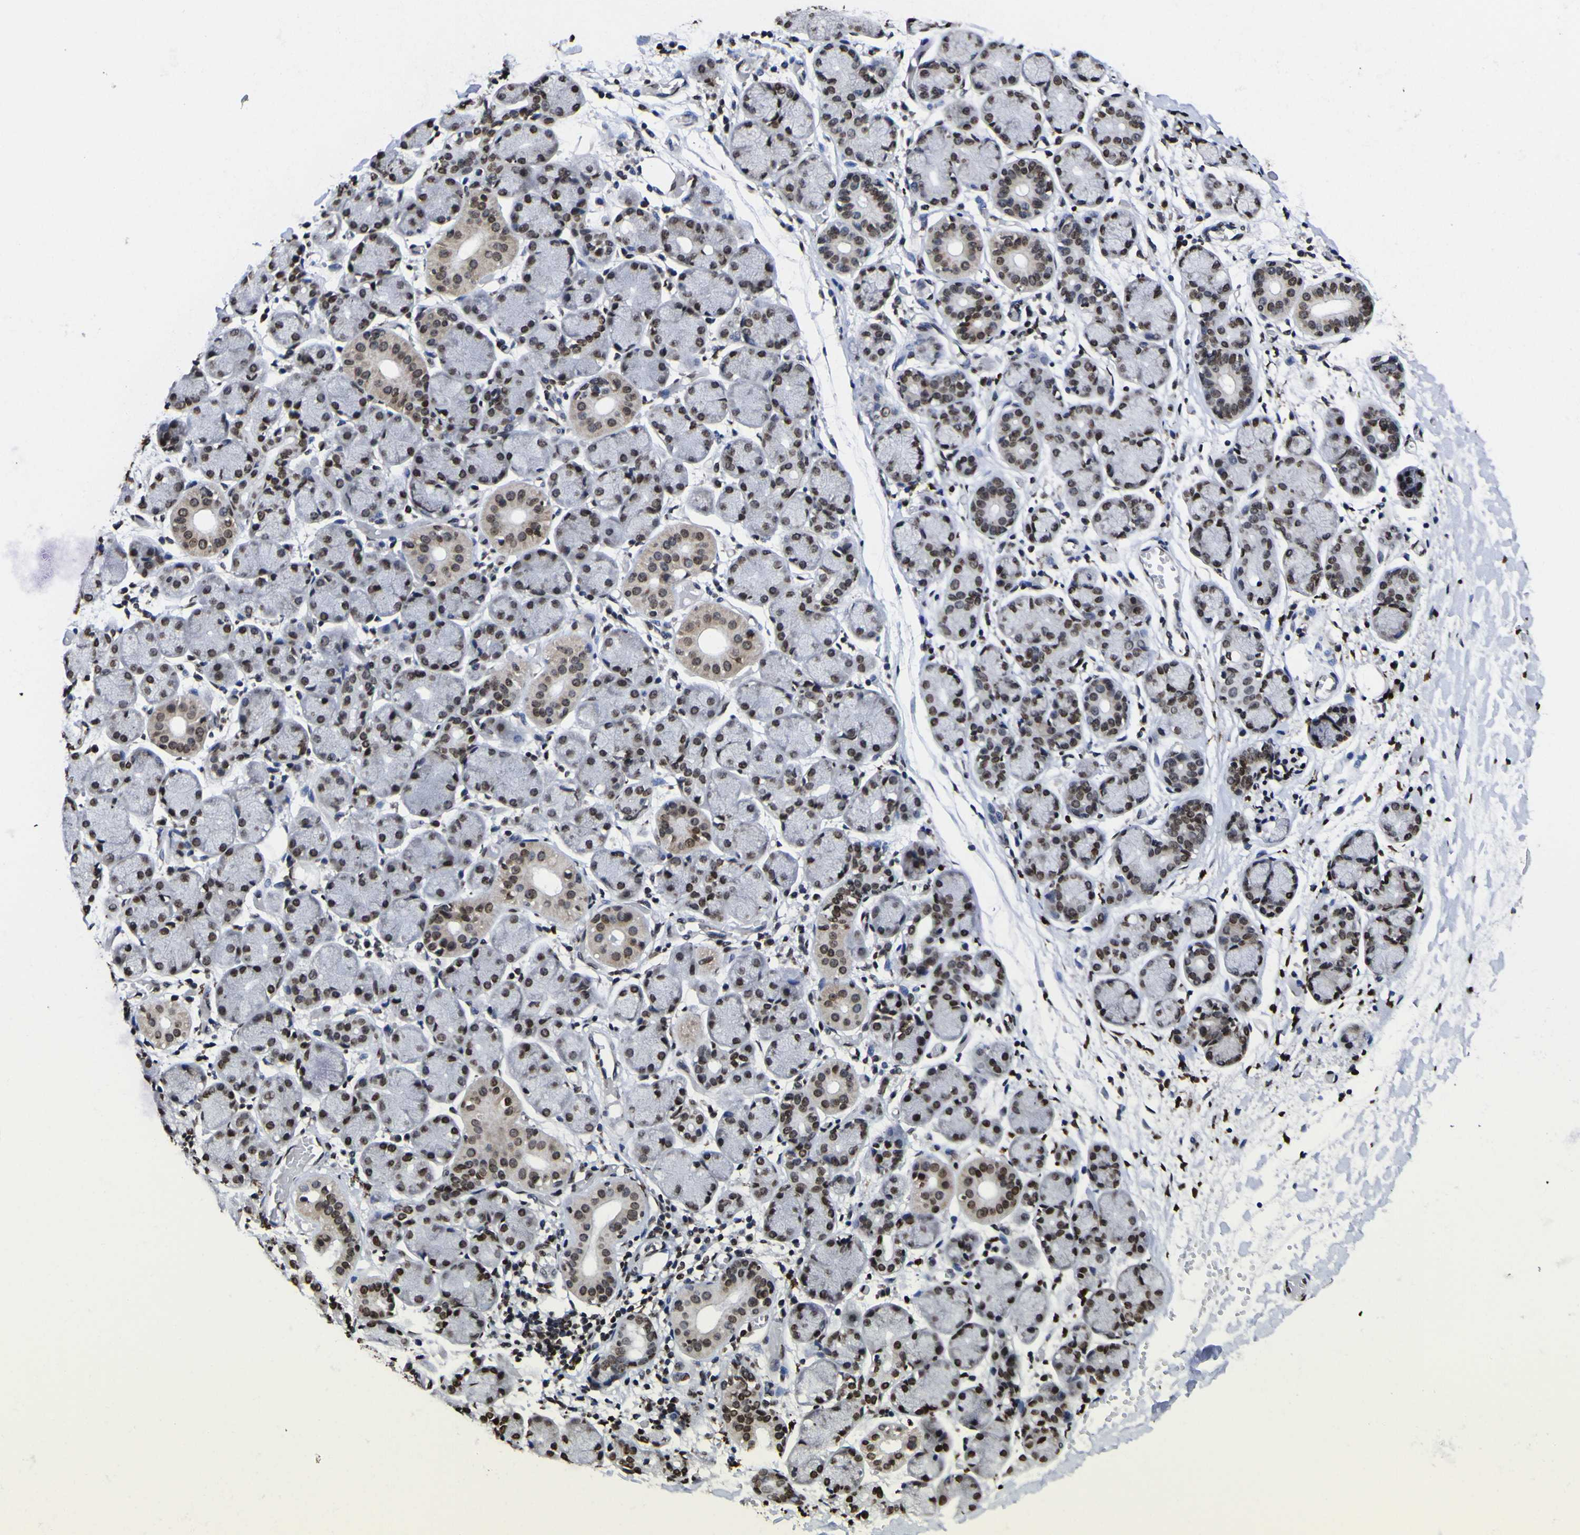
{"staining": {"intensity": "strong", "quantity": ">75%", "location": "nuclear"}, "tissue": "salivary gland", "cell_type": "Glandular cells", "image_type": "normal", "snomed": [{"axis": "morphology", "description": "Normal tissue, NOS"}, {"axis": "topography", "description": "Salivary gland"}], "caption": "Salivary gland stained for a protein shows strong nuclear positivity in glandular cells. Ihc stains the protein of interest in brown and the nuclei are stained blue.", "gene": "PIAS1", "patient": {"sex": "female", "age": 24}}